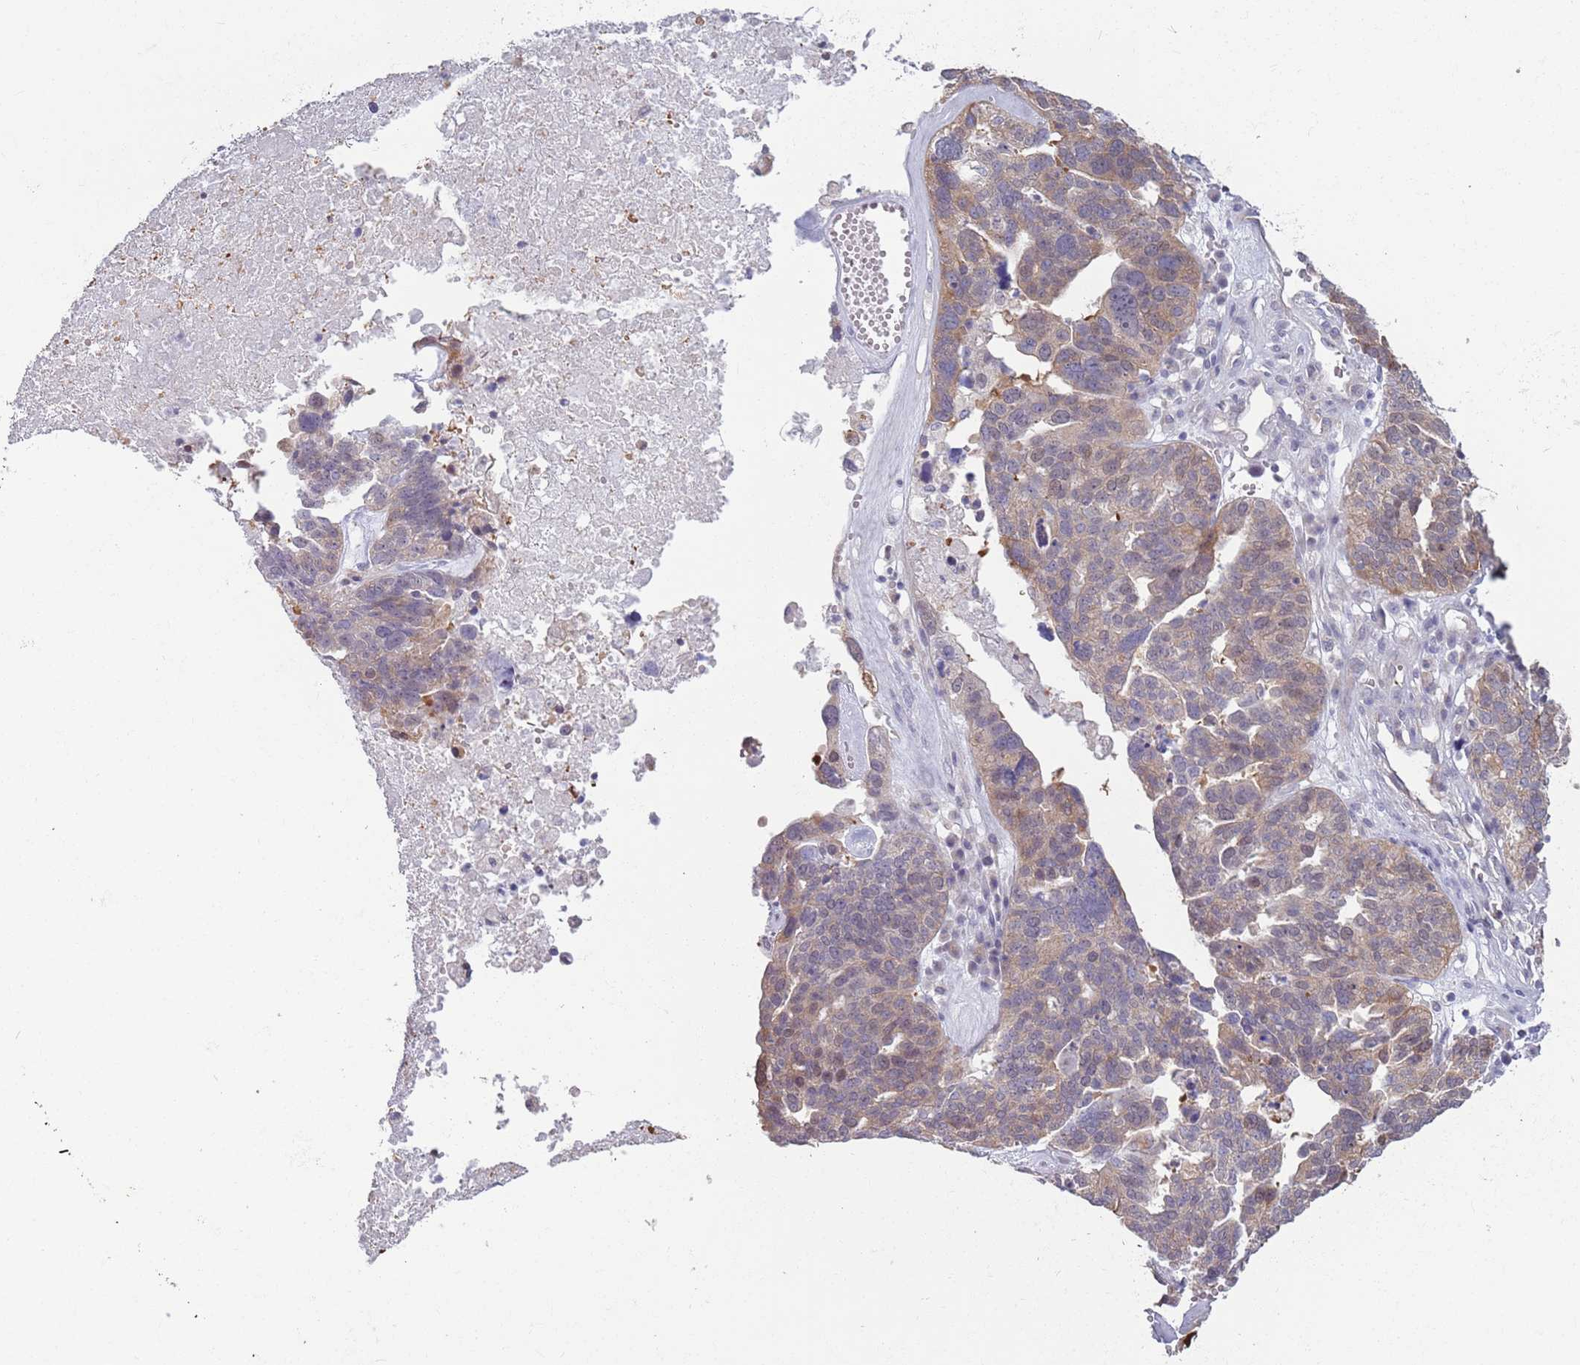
{"staining": {"intensity": "weak", "quantity": "<25%", "location": "cytoplasmic/membranous"}, "tissue": "ovarian cancer", "cell_type": "Tumor cells", "image_type": "cancer", "snomed": [{"axis": "morphology", "description": "Cystadenocarcinoma, serous, NOS"}, {"axis": "topography", "description": "Ovary"}], "caption": "Tumor cells show no significant expression in ovarian serous cystadenocarcinoma. The staining was performed using DAB (3,3'-diaminobenzidine) to visualize the protein expression in brown, while the nuclei were stained in blue with hematoxylin (Magnification: 20x).", "gene": "LDHD", "patient": {"sex": "female", "age": 59}}